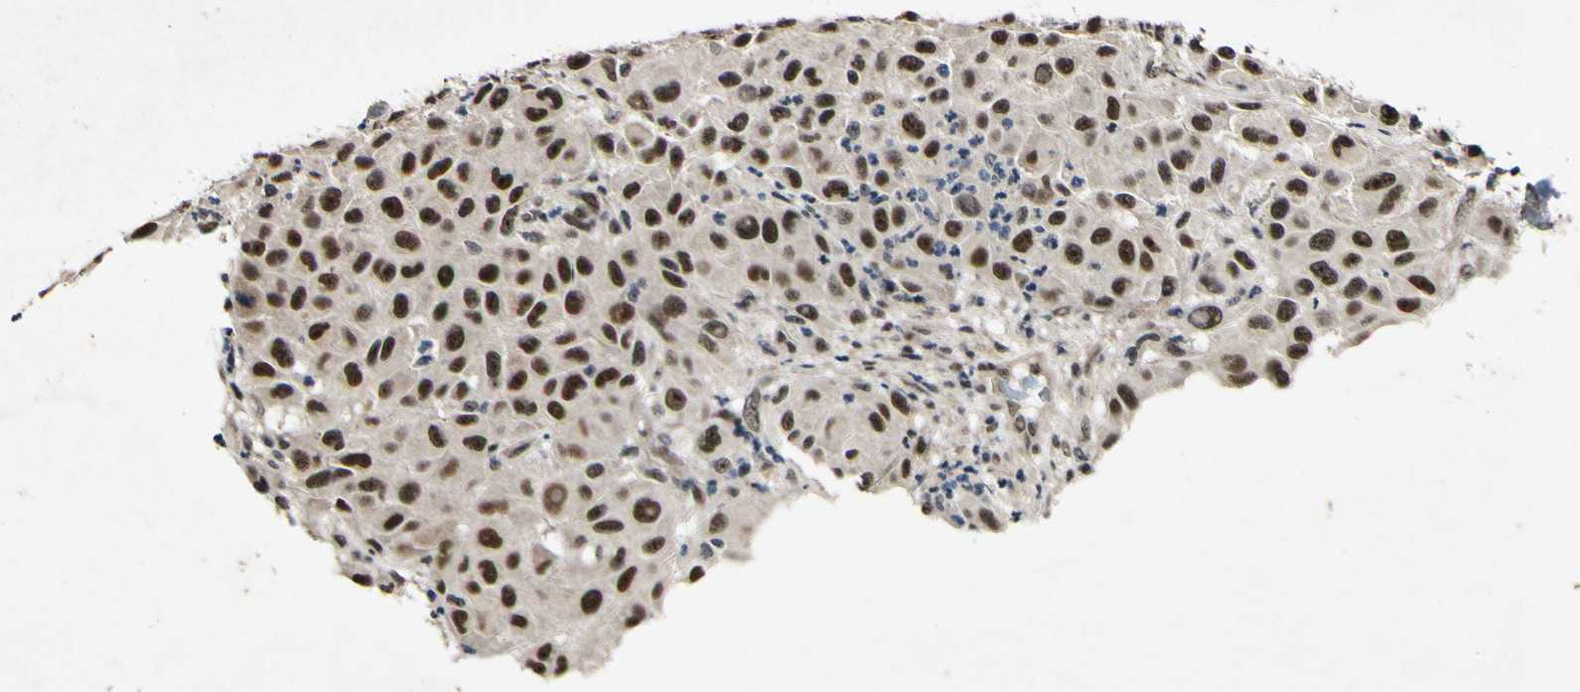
{"staining": {"intensity": "moderate", "quantity": ">75%", "location": "cytoplasmic/membranous,nuclear"}, "tissue": "melanoma", "cell_type": "Tumor cells", "image_type": "cancer", "snomed": [{"axis": "morphology", "description": "Malignant melanoma, Metastatic site"}, {"axis": "topography", "description": "Lymph node"}], "caption": "Tumor cells reveal medium levels of moderate cytoplasmic/membranous and nuclear positivity in about >75% of cells in melanoma.", "gene": "POLR2F", "patient": {"sex": "male", "age": 61}}